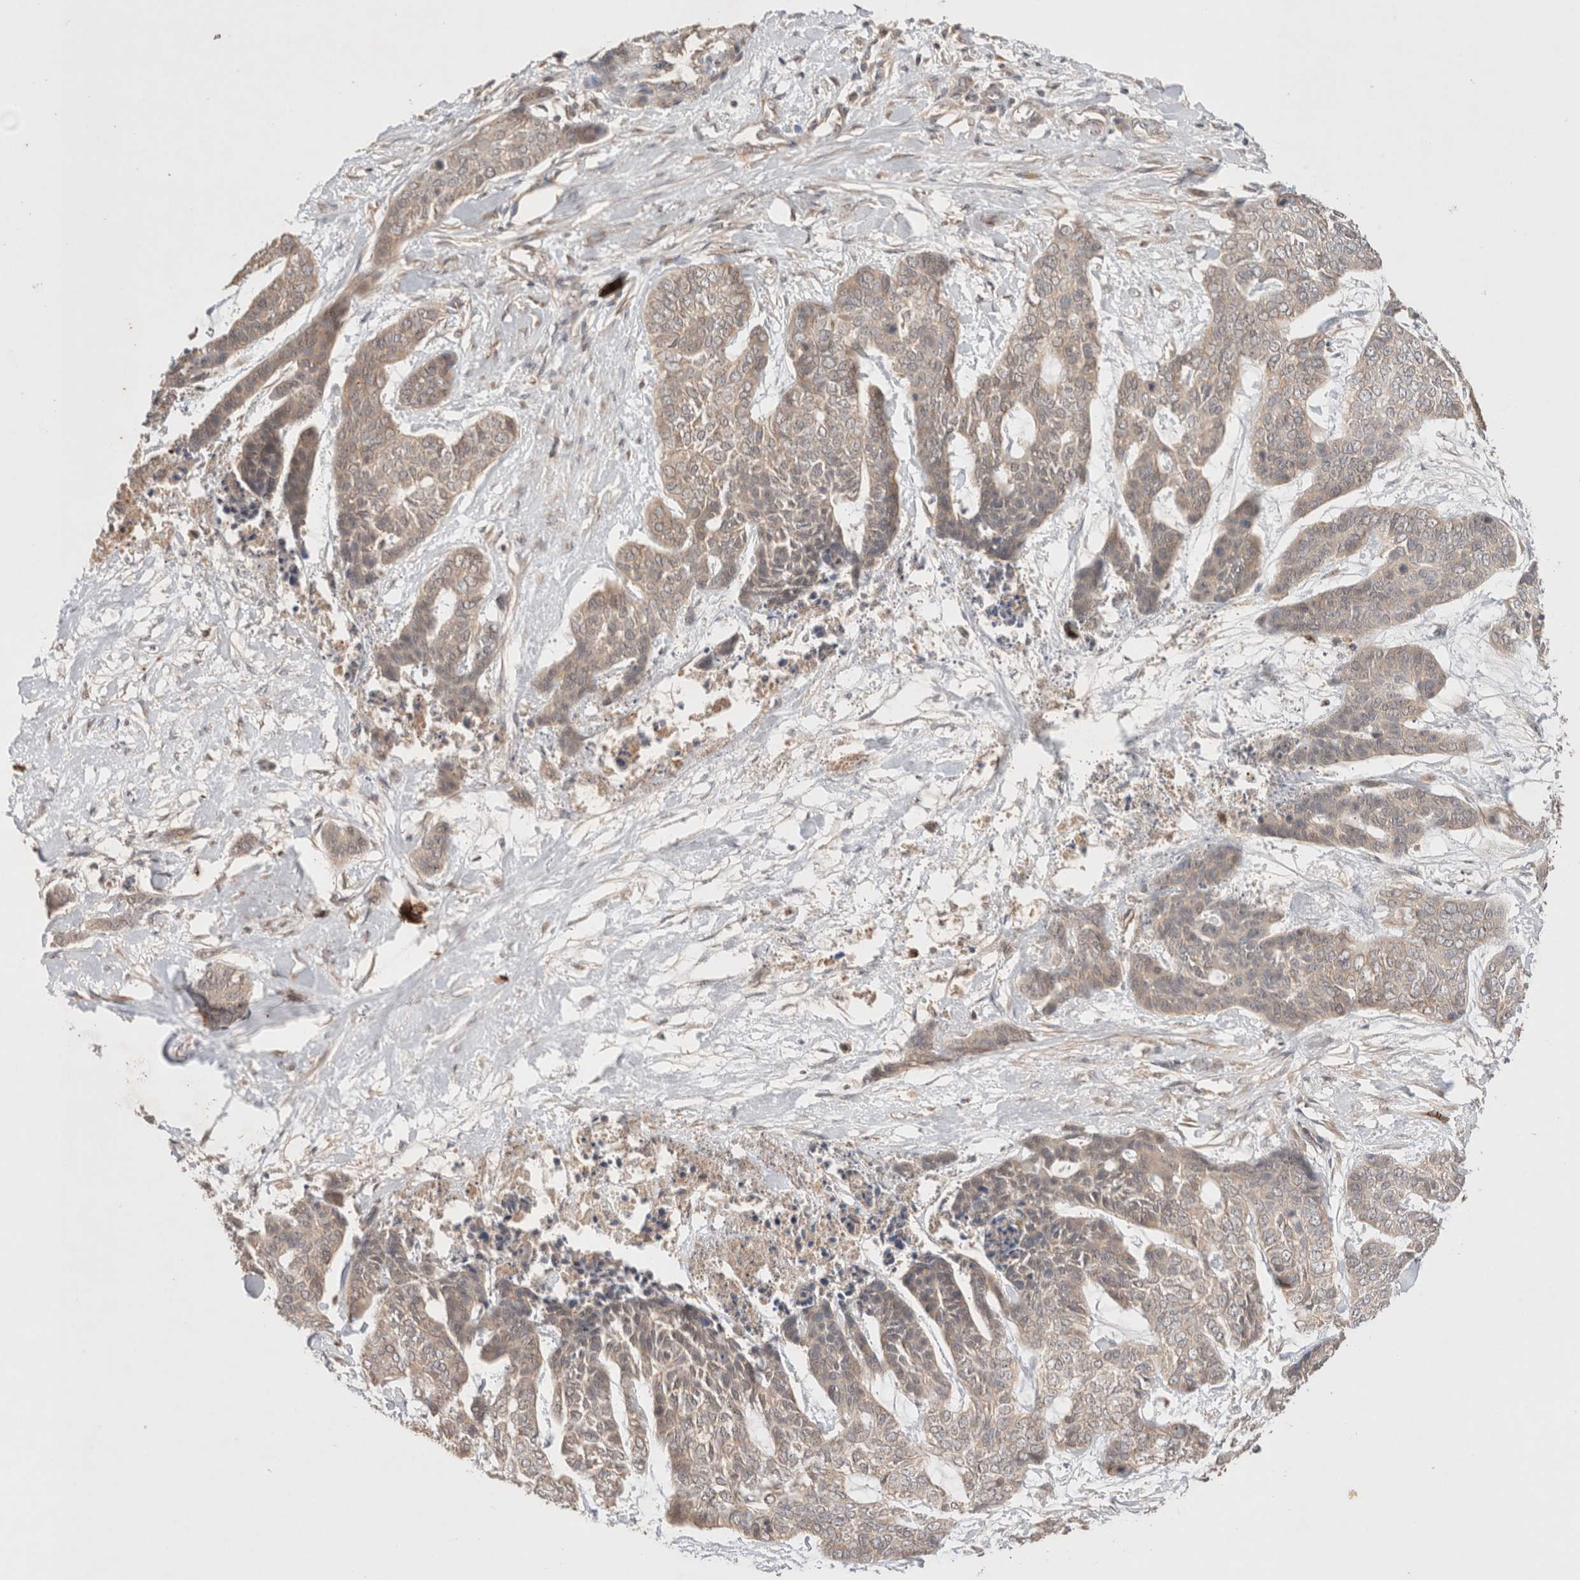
{"staining": {"intensity": "weak", "quantity": "25%-75%", "location": "cytoplasmic/membranous"}, "tissue": "skin cancer", "cell_type": "Tumor cells", "image_type": "cancer", "snomed": [{"axis": "morphology", "description": "Basal cell carcinoma"}, {"axis": "topography", "description": "Skin"}], "caption": "This is a photomicrograph of immunohistochemistry staining of skin basal cell carcinoma, which shows weak staining in the cytoplasmic/membranous of tumor cells.", "gene": "CARNMT1", "patient": {"sex": "female", "age": 64}}